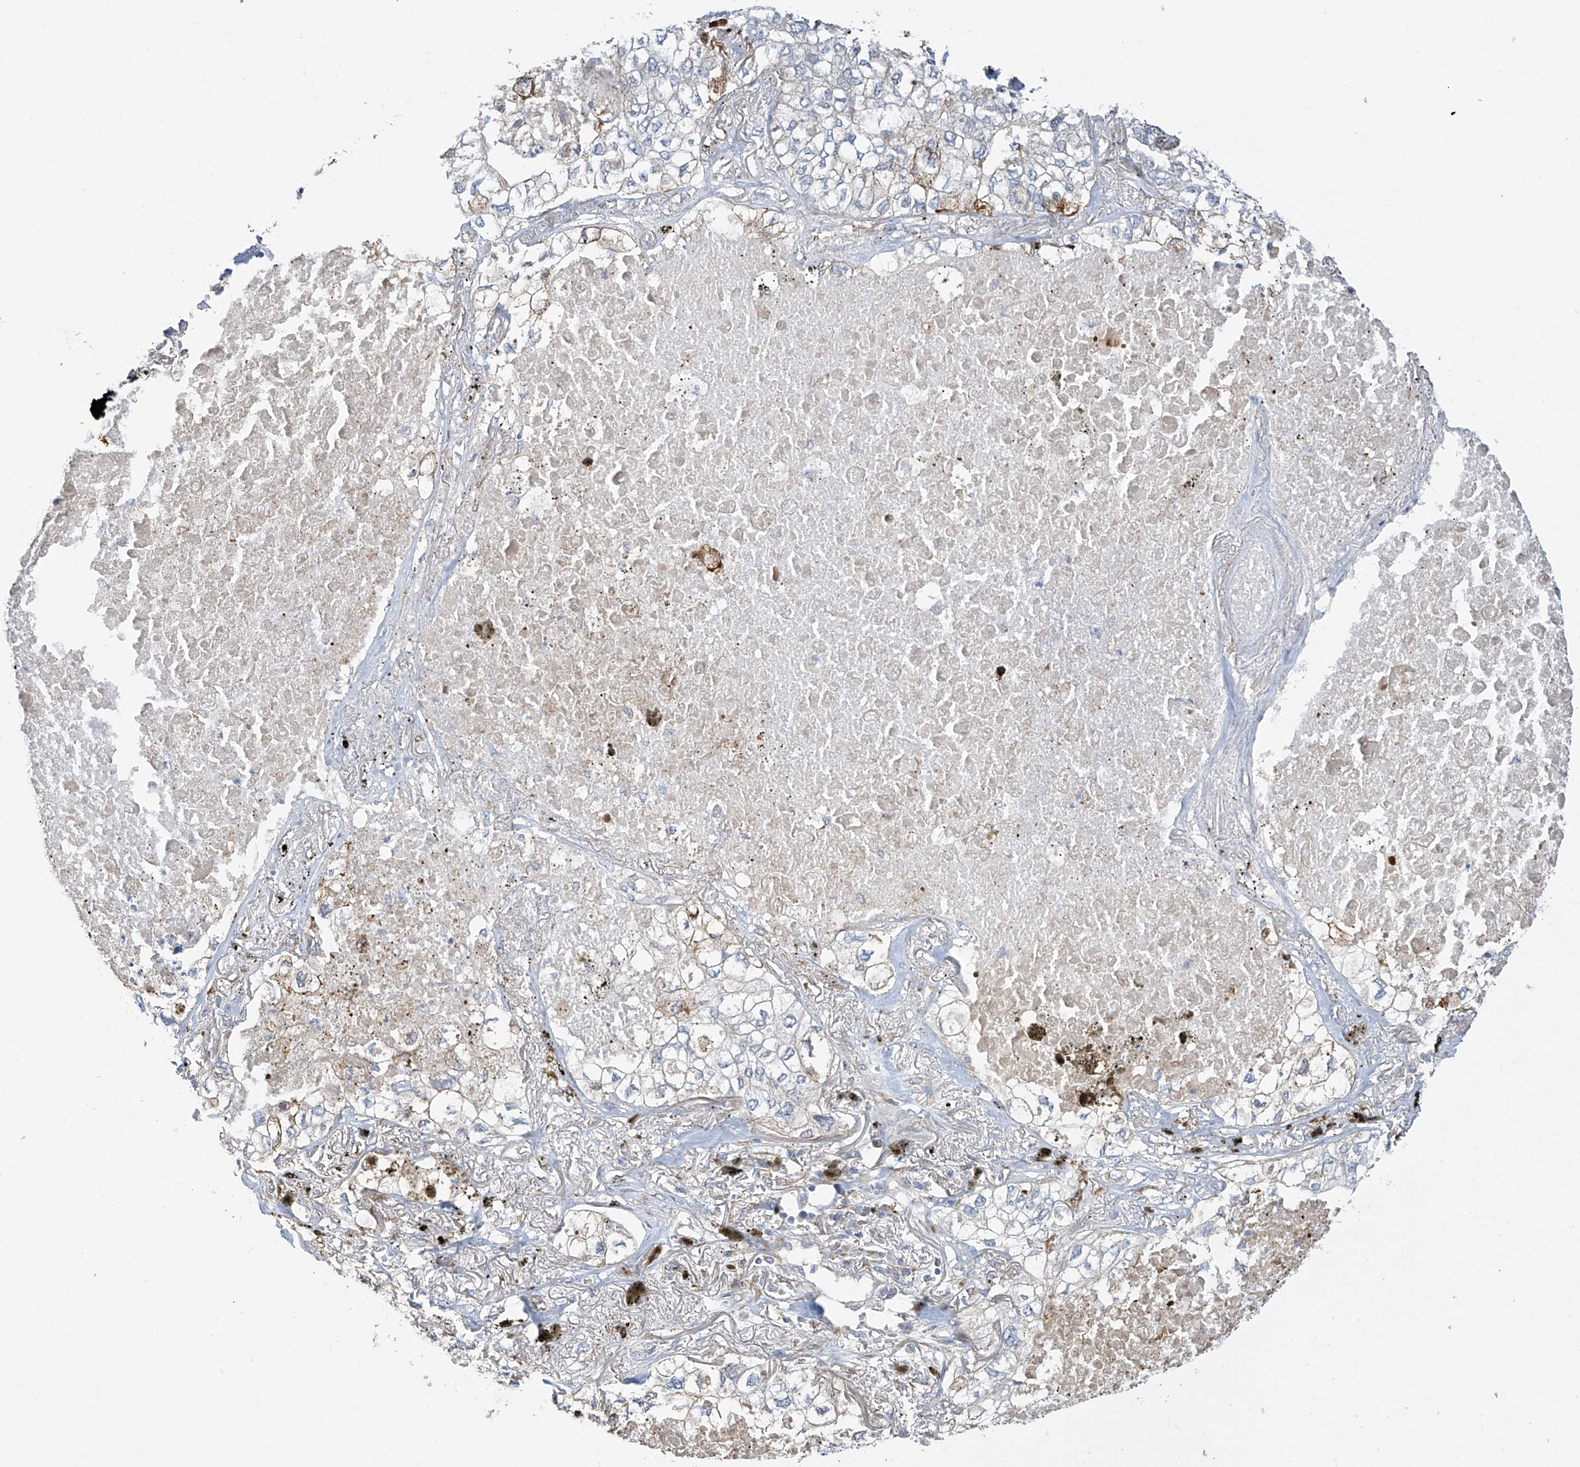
{"staining": {"intensity": "negative", "quantity": "none", "location": "none"}, "tissue": "lung cancer", "cell_type": "Tumor cells", "image_type": "cancer", "snomed": [{"axis": "morphology", "description": "Adenocarcinoma, NOS"}, {"axis": "topography", "description": "Lung"}], "caption": "An immunohistochemistry image of lung cancer is shown. There is no staining in tumor cells of lung cancer.", "gene": "ZNF641", "patient": {"sex": "male", "age": 65}}